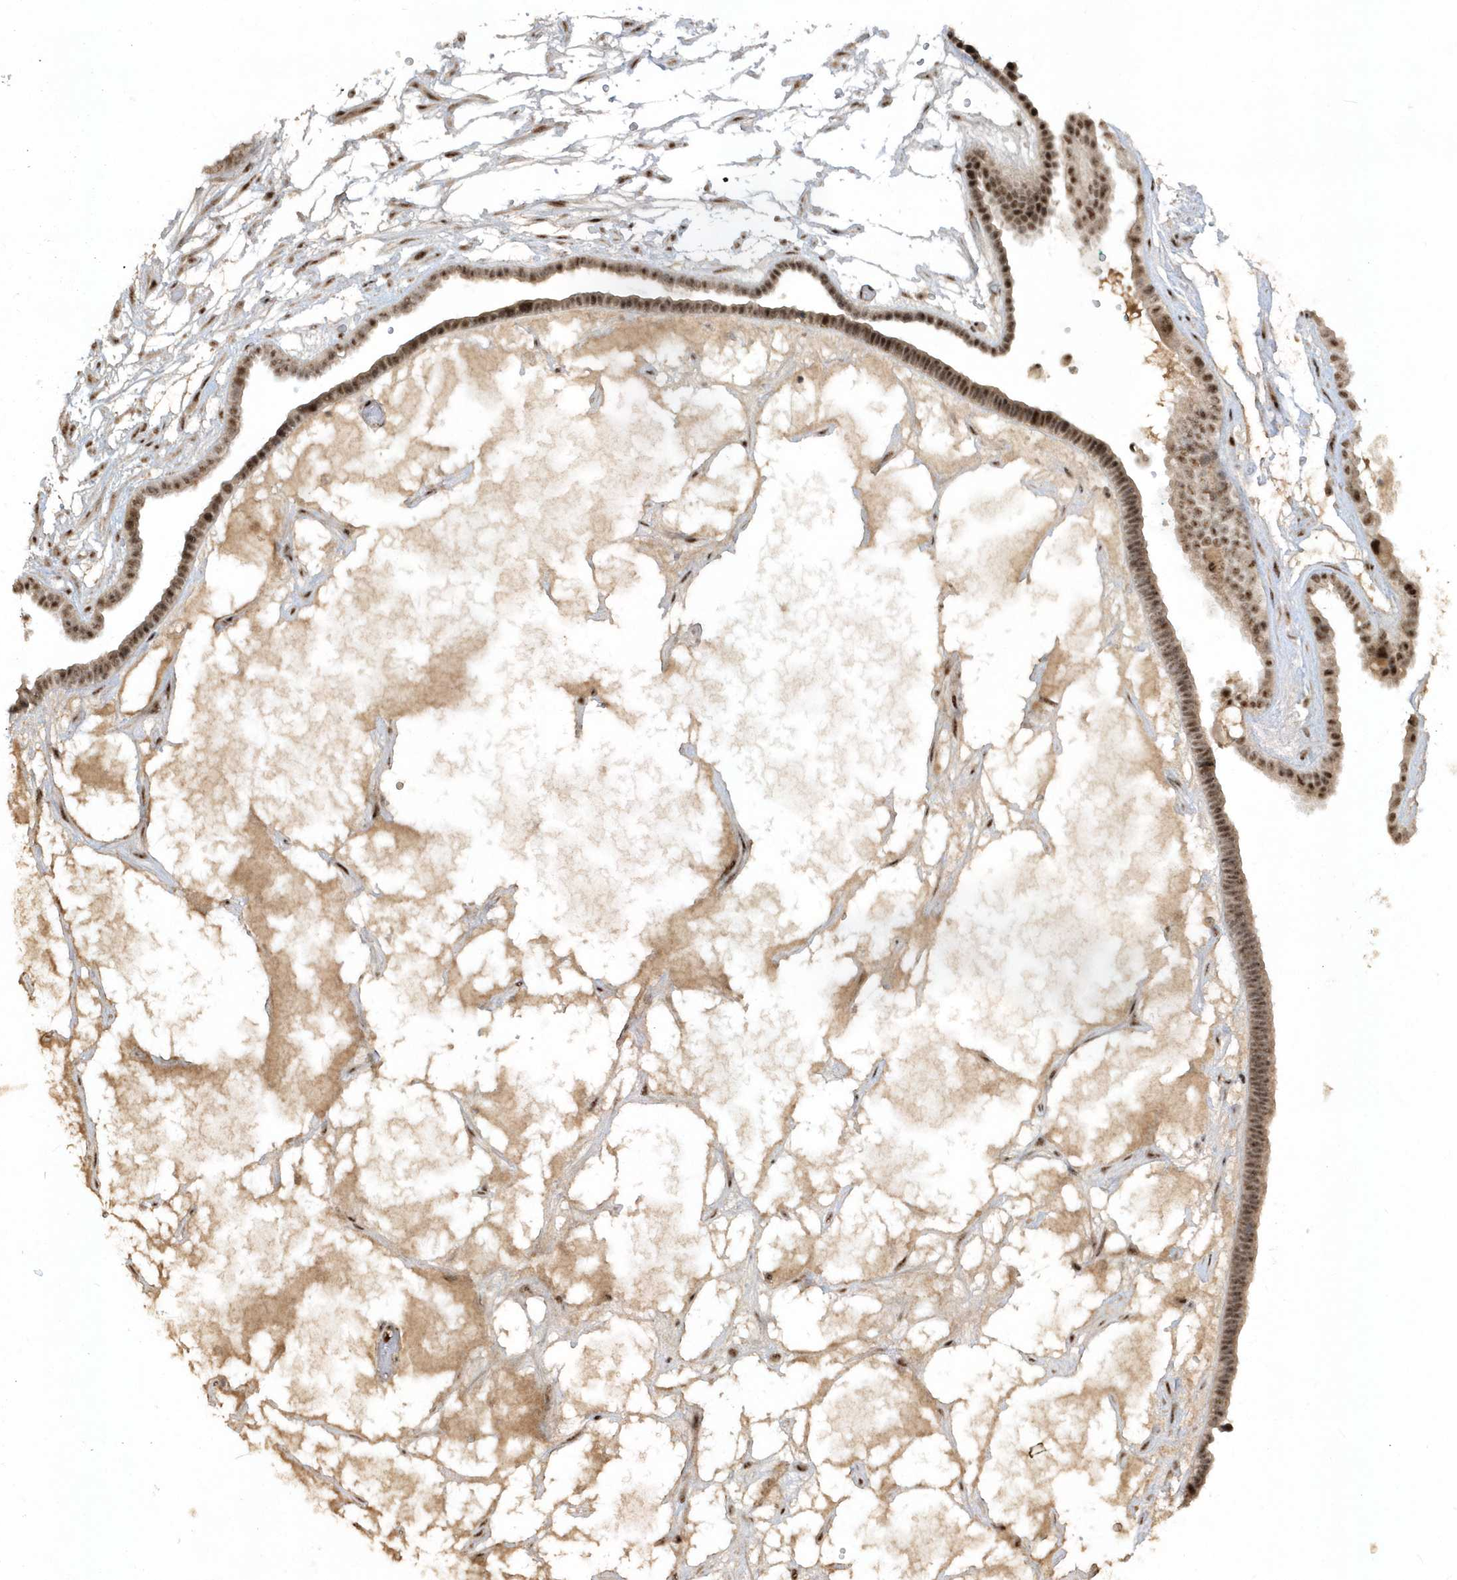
{"staining": {"intensity": "strong", "quantity": ">75%", "location": "nuclear"}, "tissue": "ovarian cancer", "cell_type": "Tumor cells", "image_type": "cancer", "snomed": [{"axis": "morphology", "description": "Cystadenocarcinoma, serous, NOS"}, {"axis": "topography", "description": "Ovary"}], "caption": "Serous cystadenocarcinoma (ovarian) stained for a protein (brown) exhibits strong nuclear positive staining in about >75% of tumor cells.", "gene": "POLR3B", "patient": {"sex": "female", "age": 56}}